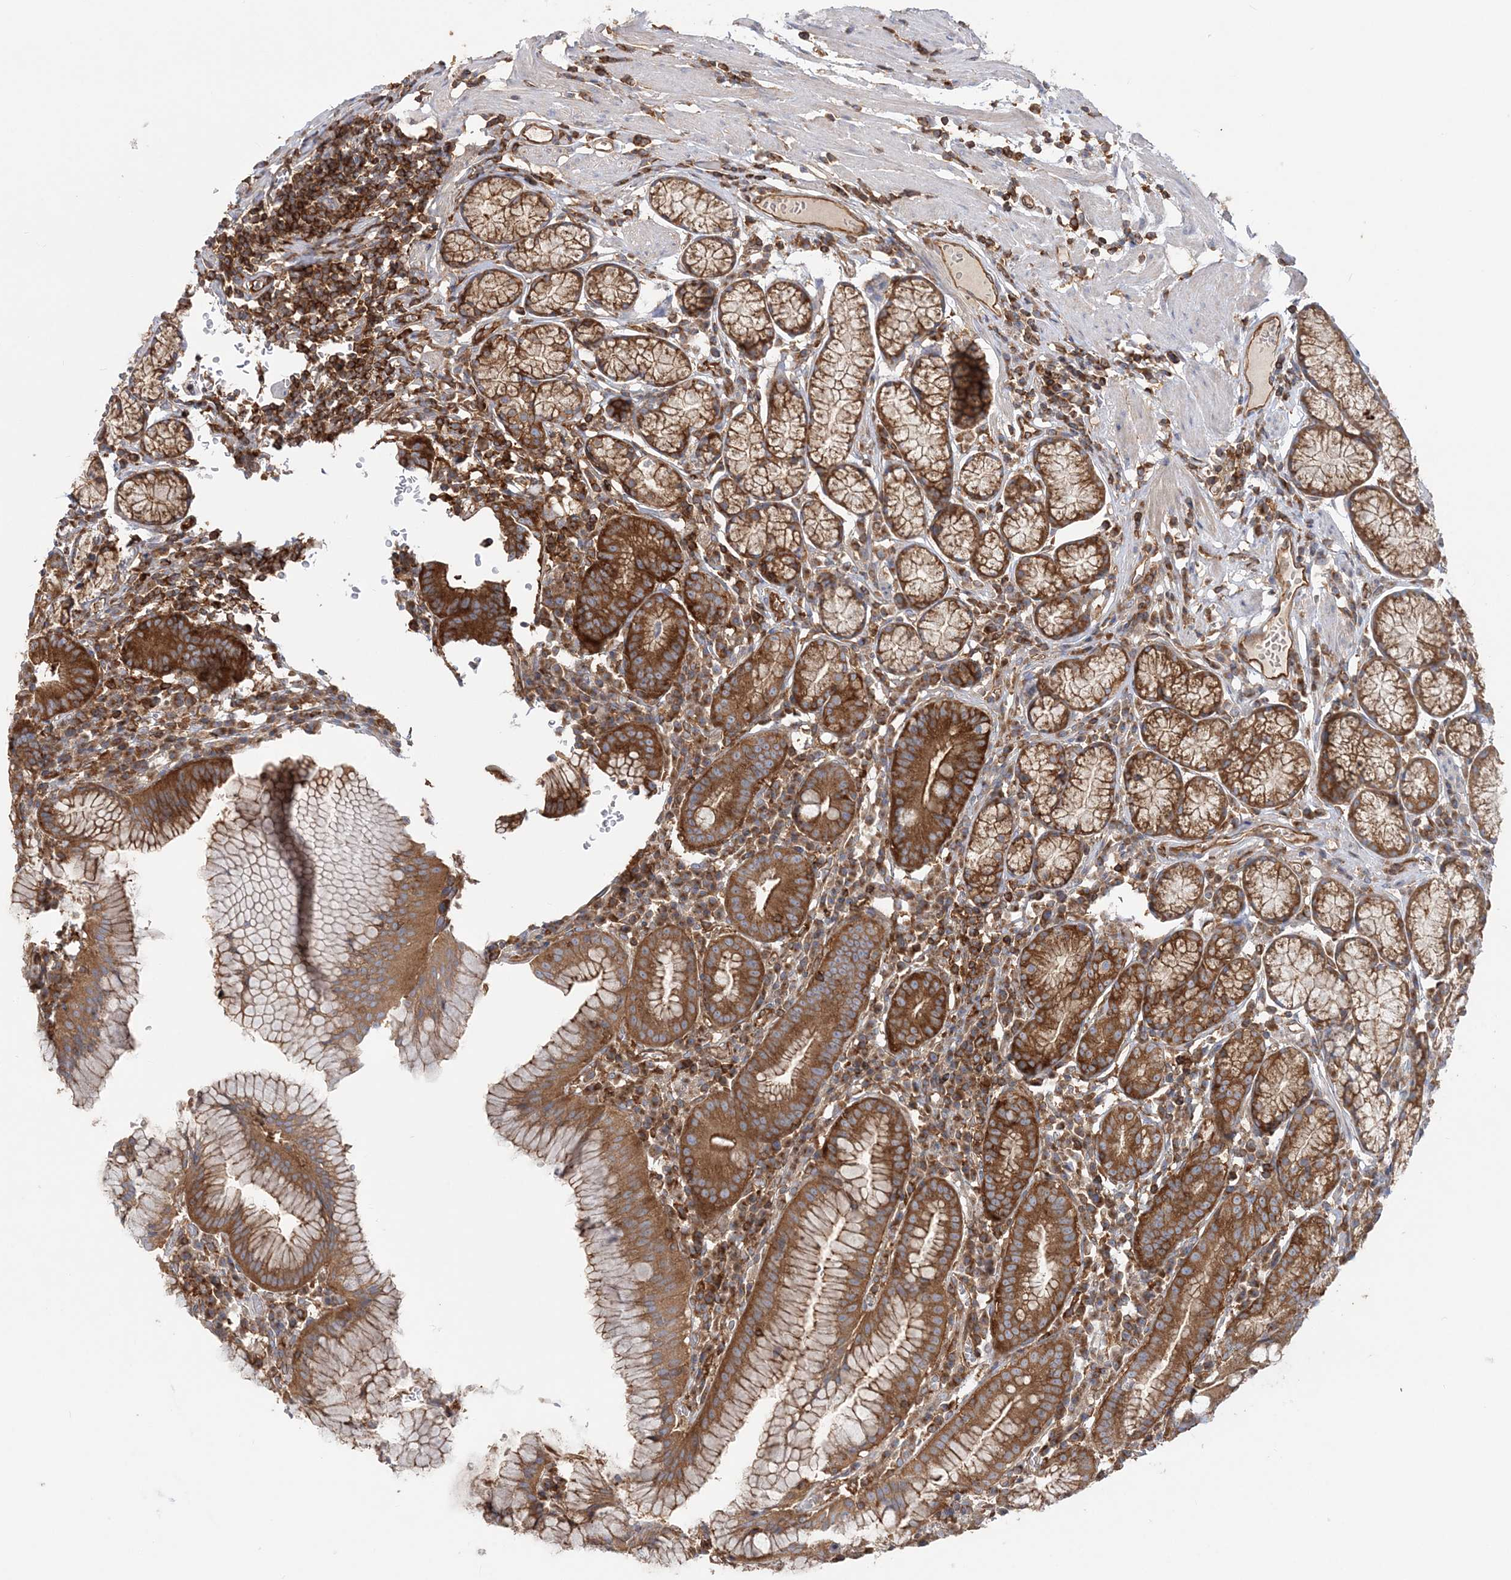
{"staining": {"intensity": "strong", "quantity": ">75%", "location": "cytoplasmic/membranous"}, "tissue": "stomach", "cell_type": "Glandular cells", "image_type": "normal", "snomed": [{"axis": "morphology", "description": "Normal tissue, NOS"}, {"axis": "topography", "description": "Stomach"}], "caption": "This histopathology image reveals IHC staining of unremarkable human stomach, with high strong cytoplasmic/membranous staining in about >75% of glandular cells.", "gene": "TBC1D5", "patient": {"sex": "male", "age": 55}}